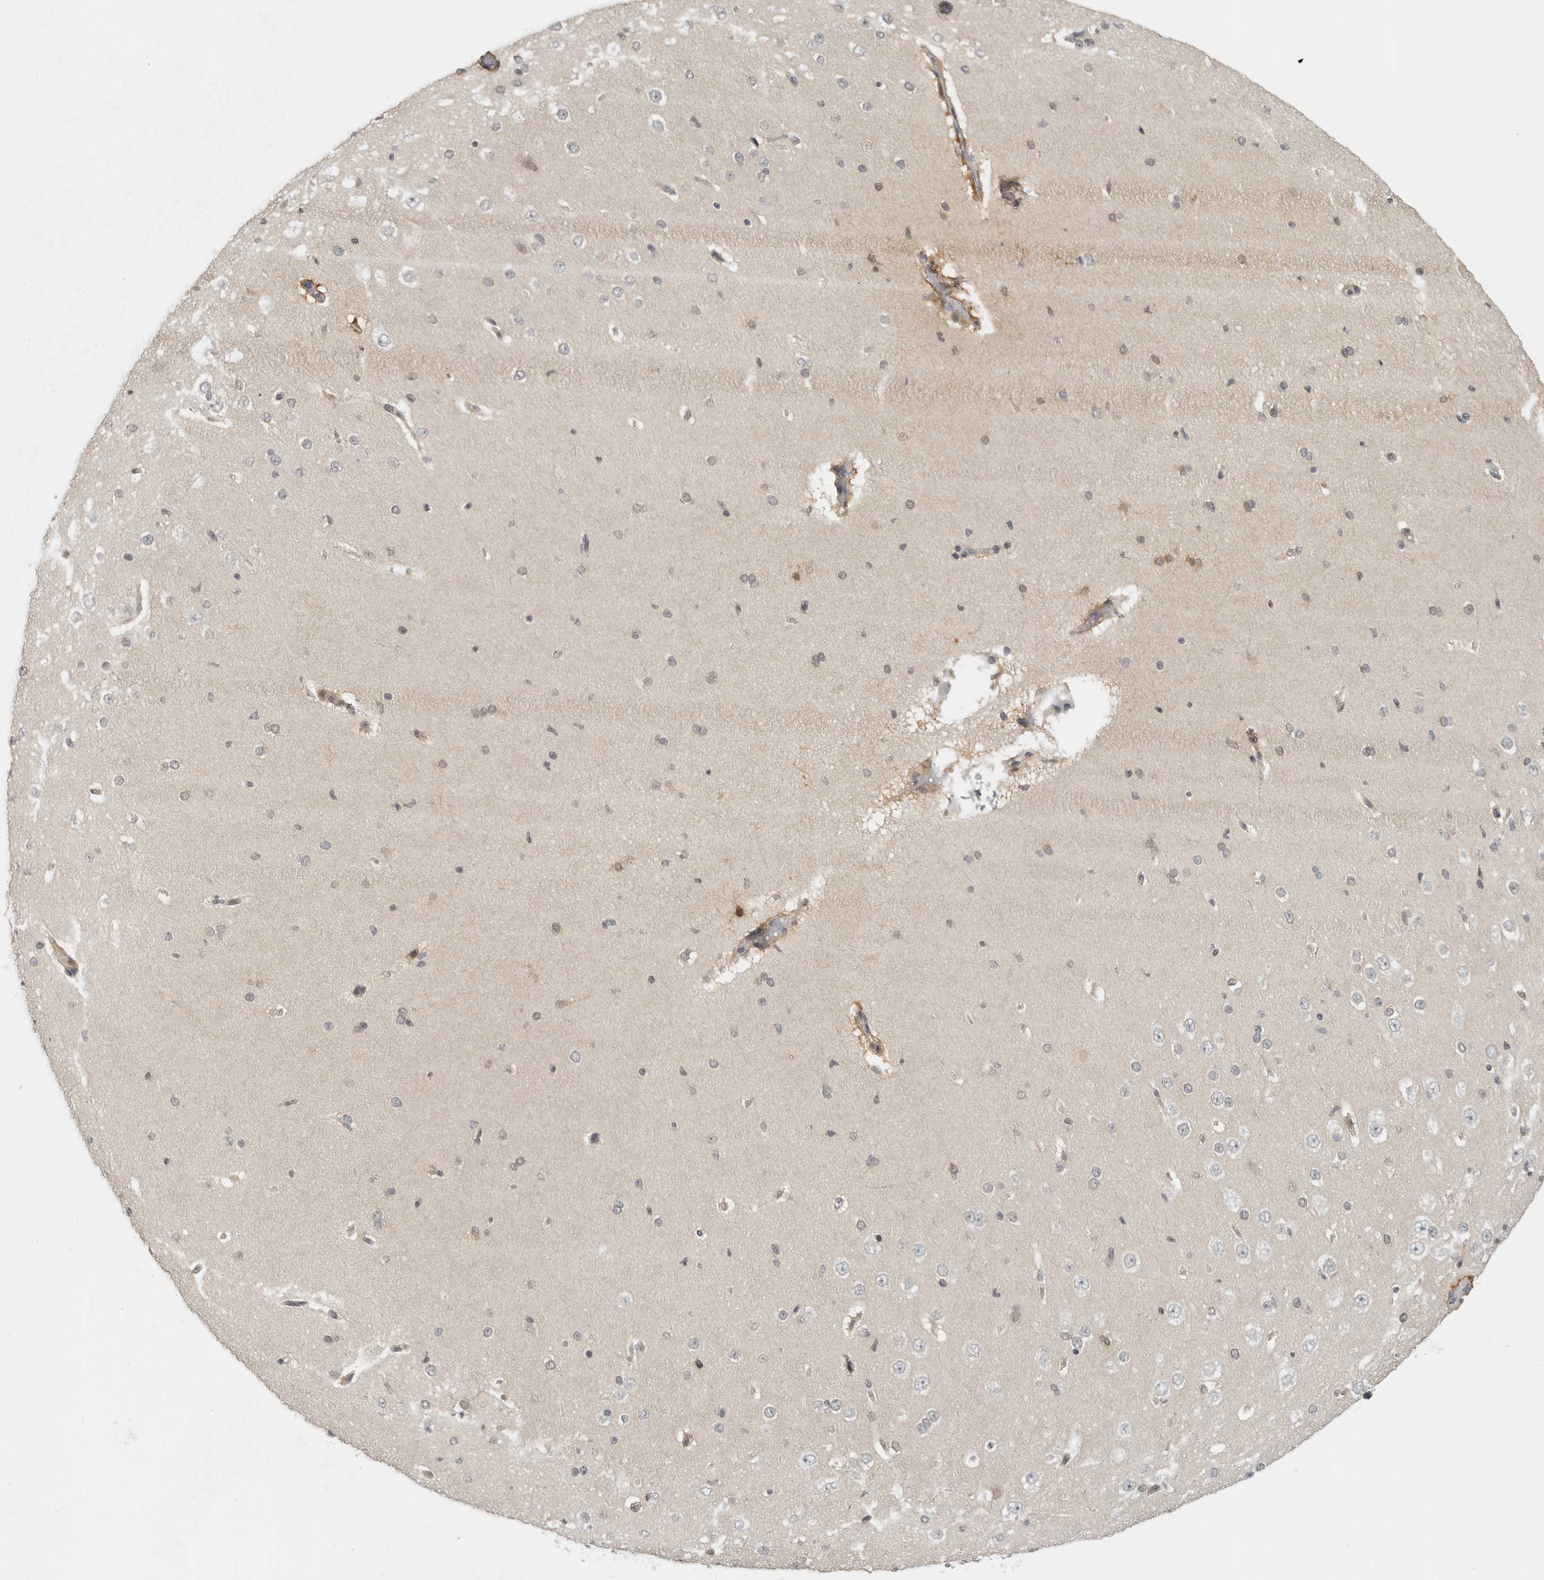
{"staining": {"intensity": "weak", "quantity": "<25%", "location": "cytoplasmic/membranous"}, "tissue": "cerebral cortex", "cell_type": "Endothelial cells", "image_type": "normal", "snomed": [{"axis": "morphology", "description": "Normal tissue, NOS"}, {"axis": "morphology", "description": "Developmental malformation"}, {"axis": "topography", "description": "Cerebral cortex"}], "caption": "Cerebral cortex was stained to show a protein in brown. There is no significant expression in endothelial cells. (Stains: DAB (3,3'-diaminobenzidine) IHC with hematoxylin counter stain, Microscopy: brightfield microscopy at high magnification).", "gene": "CTIF", "patient": {"sex": "female", "age": 30}}